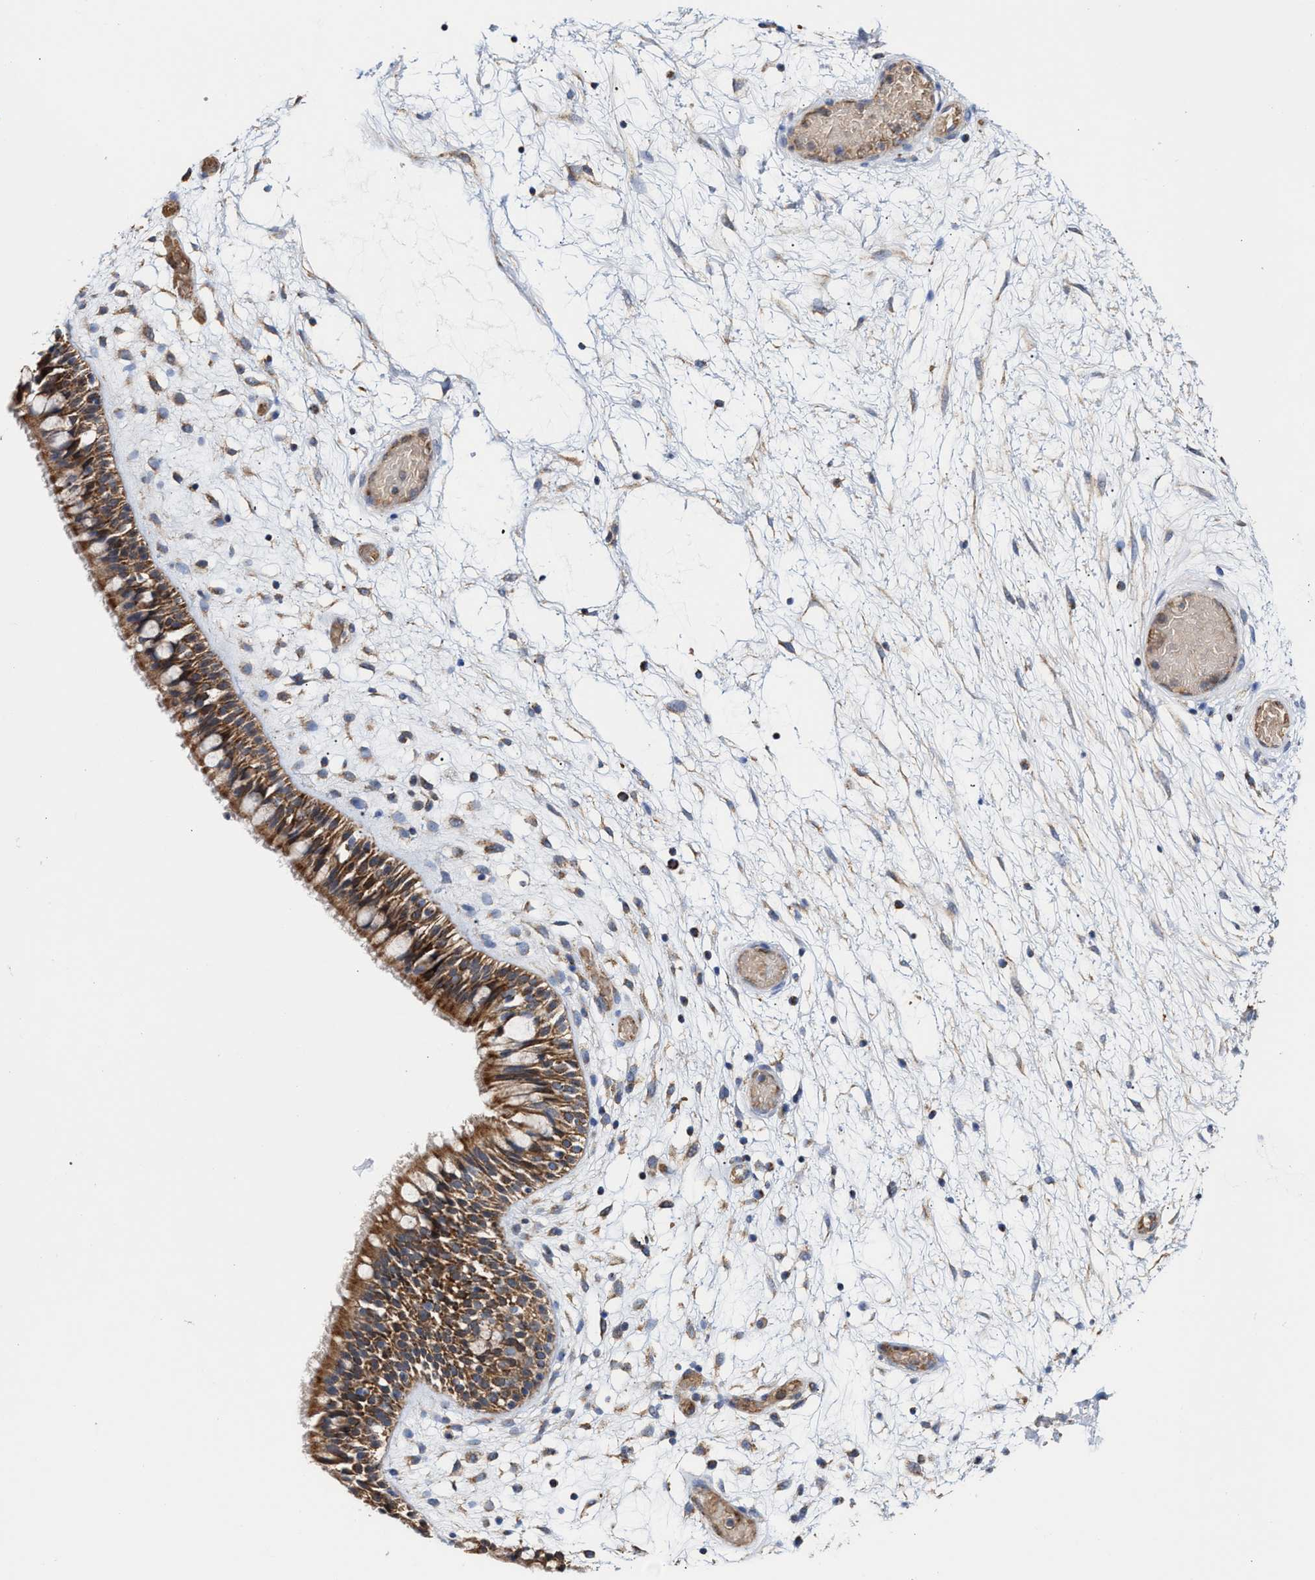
{"staining": {"intensity": "strong", "quantity": ">75%", "location": "cytoplasmic/membranous"}, "tissue": "nasopharynx", "cell_type": "Respiratory epithelial cells", "image_type": "normal", "snomed": [{"axis": "morphology", "description": "Normal tissue, NOS"}, {"axis": "morphology", "description": "Inflammation, NOS"}, {"axis": "topography", "description": "Nasopharynx"}], "caption": "Brown immunohistochemical staining in benign nasopharynx displays strong cytoplasmic/membranous expression in about >75% of respiratory epithelial cells.", "gene": "MECR", "patient": {"sex": "male", "age": 48}}